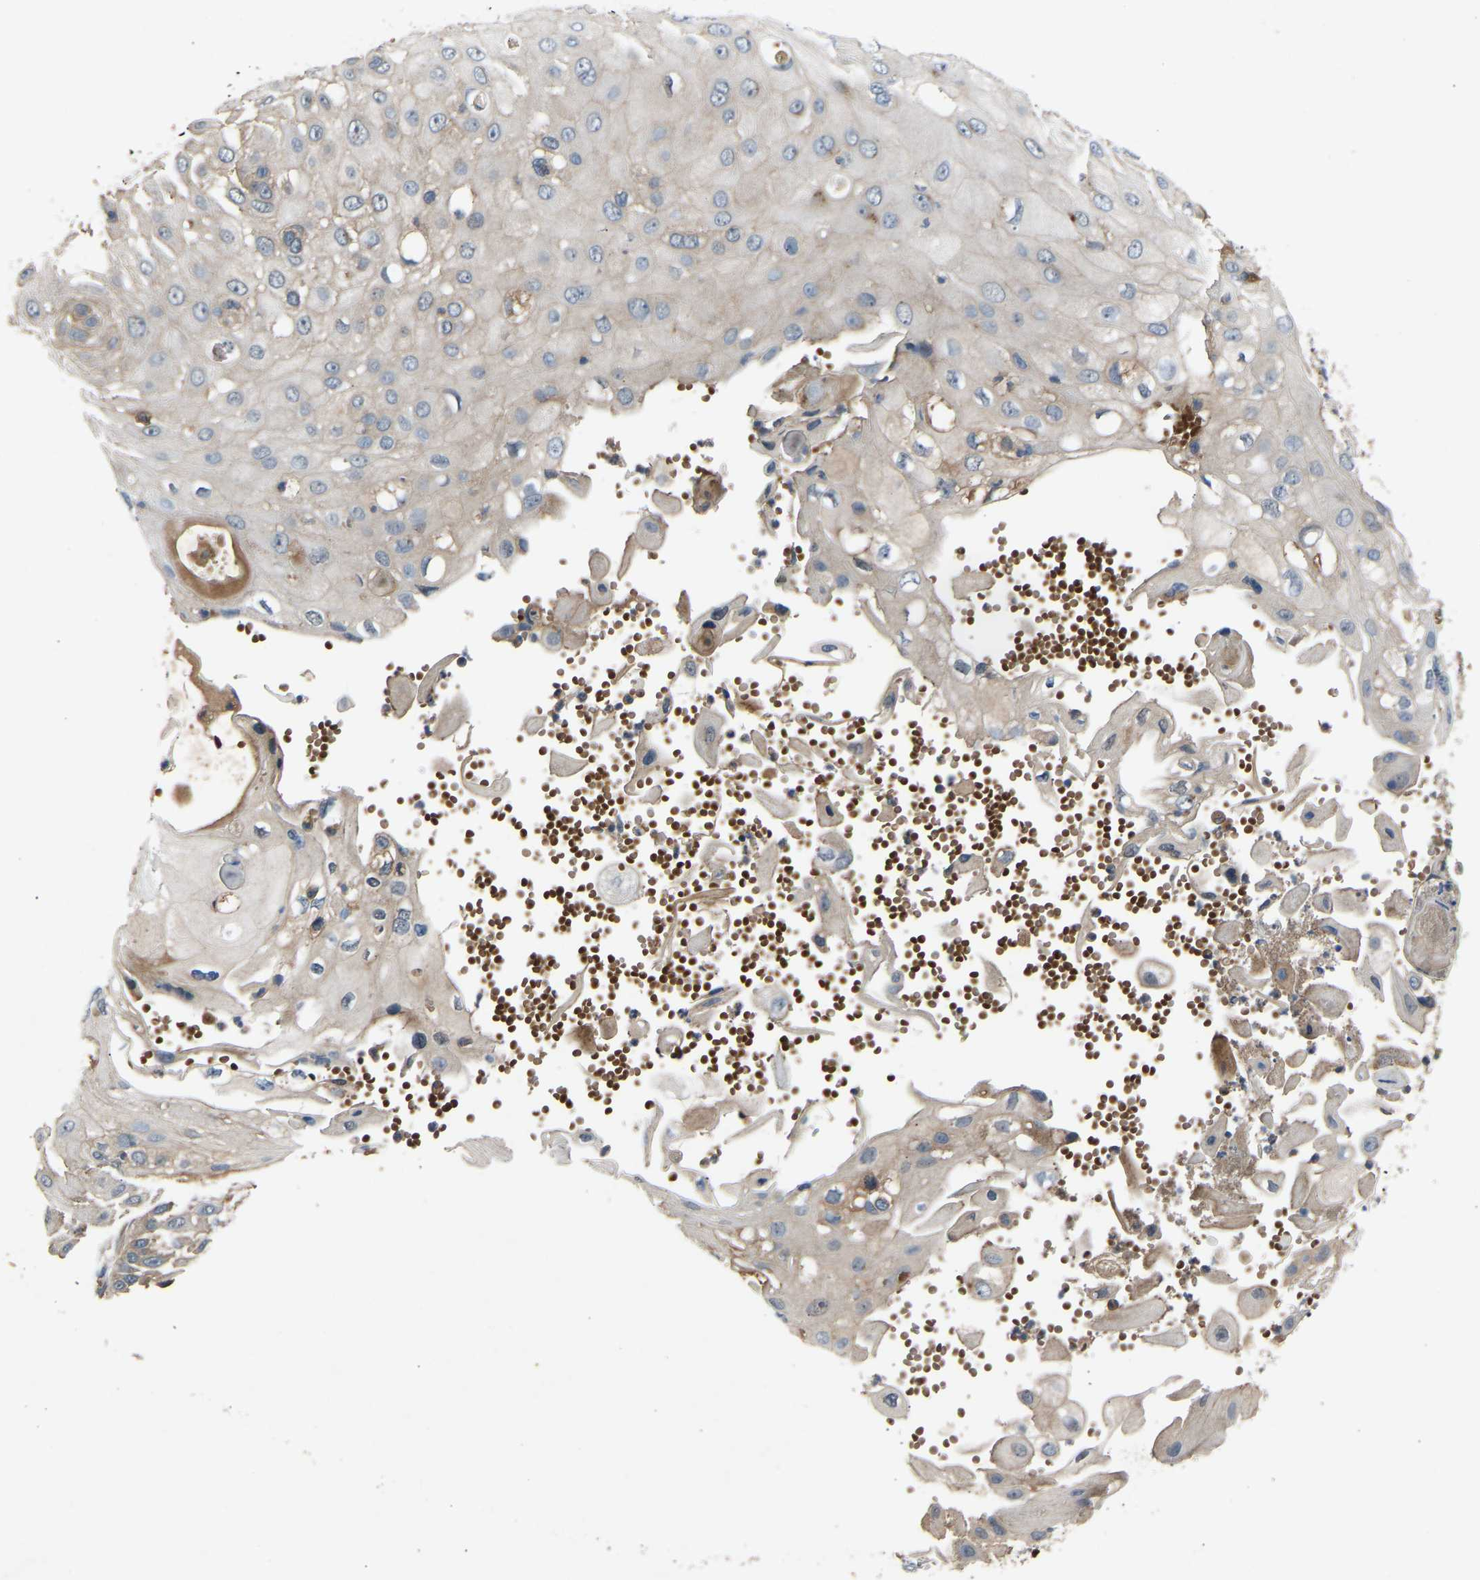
{"staining": {"intensity": "weak", "quantity": "<25%", "location": "cytoplasmic/membranous"}, "tissue": "skin cancer", "cell_type": "Tumor cells", "image_type": "cancer", "snomed": [{"axis": "morphology", "description": "Squamous cell carcinoma, NOS"}, {"axis": "topography", "description": "Skin"}], "caption": "This micrograph is of skin cancer (squamous cell carcinoma) stained with IHC to label a protein in brown with the nuclei are counter-stained blue. There is no staining in tumor cells.", "gene": "GAS2L1", "patient": {"sex": "female", "age": 44}}